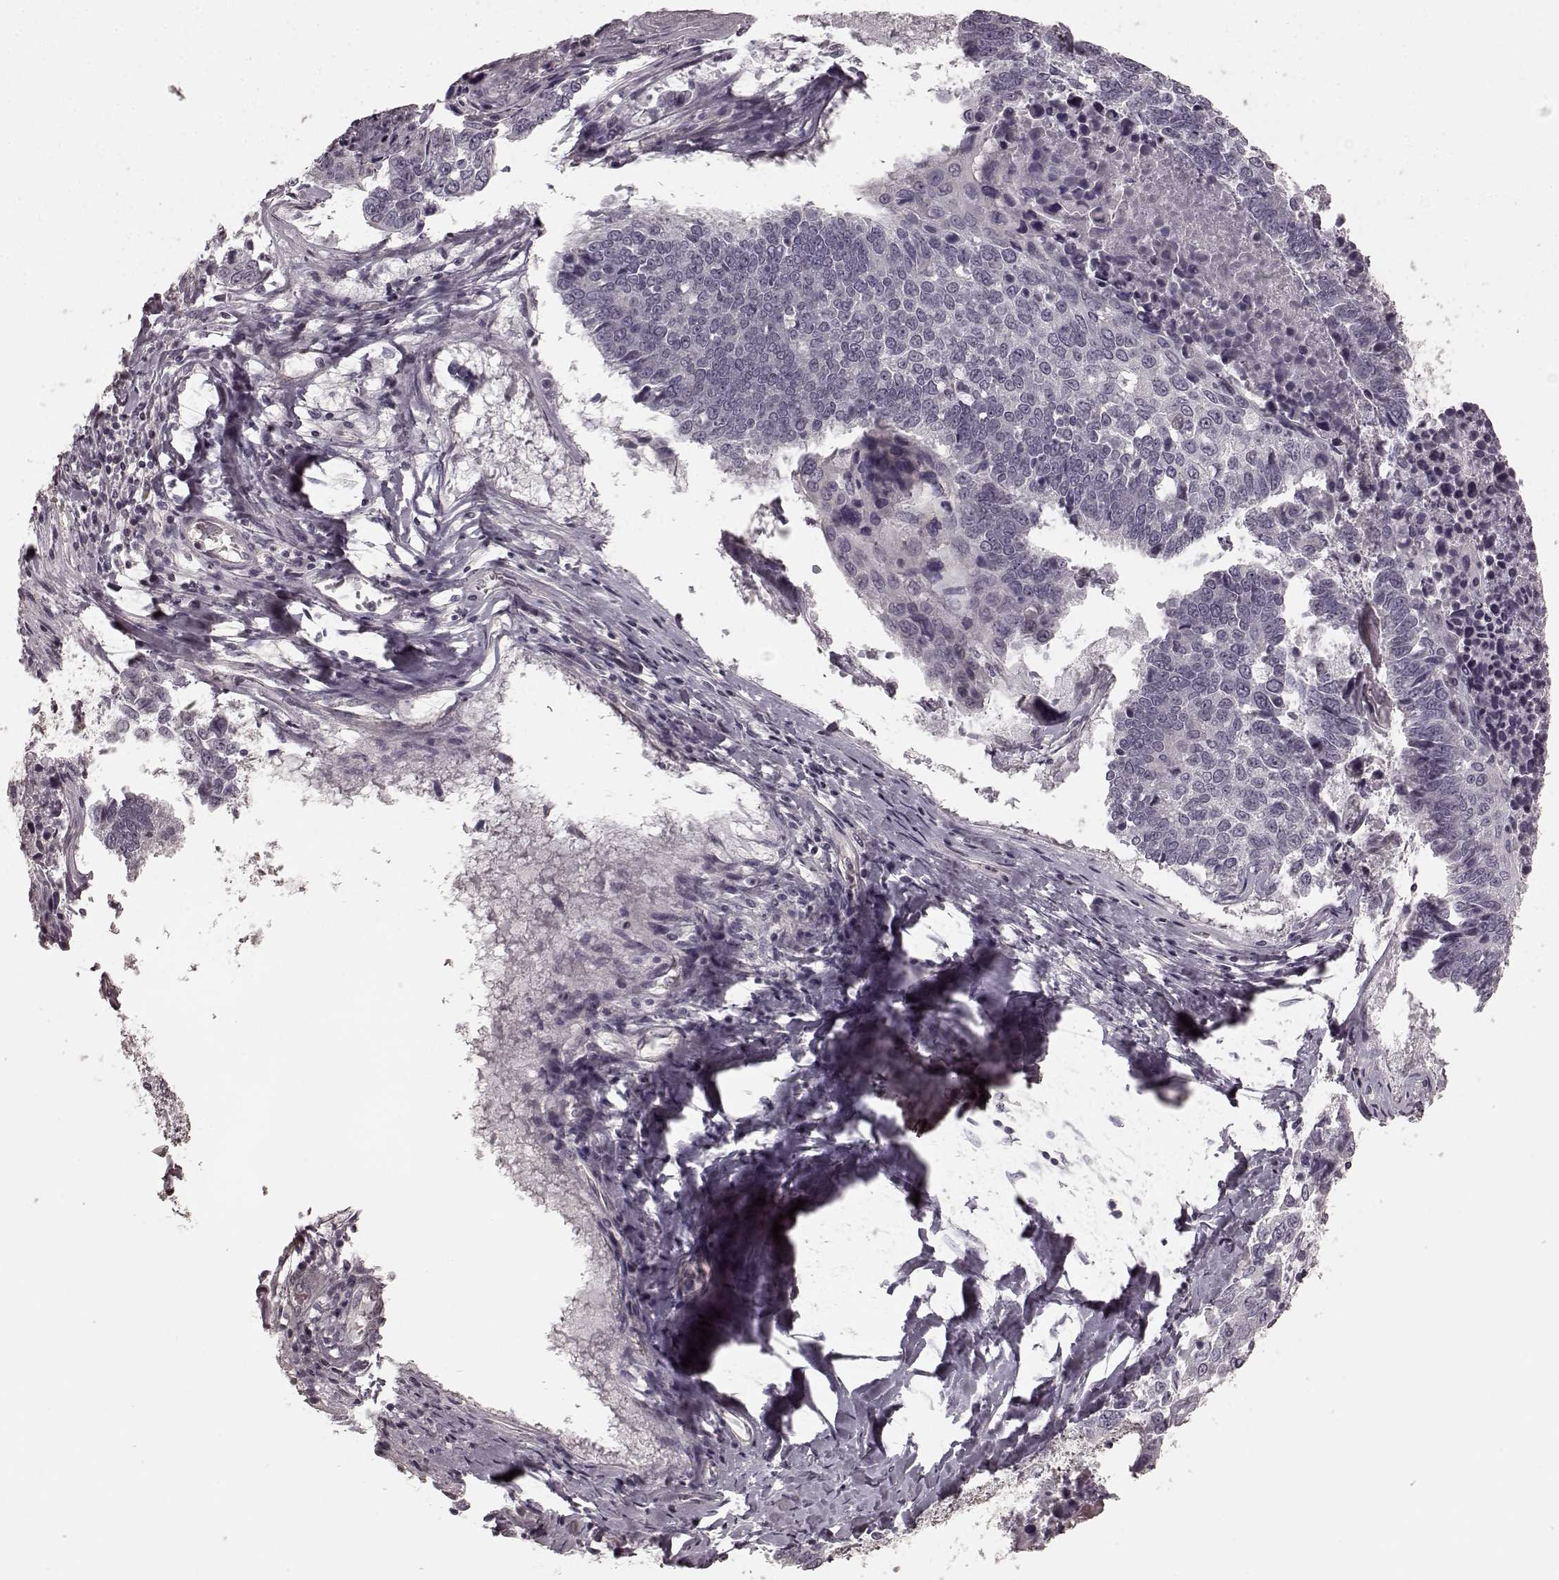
{"staining": {"intensity": "negative", "quantity": "none", "location": "none"}, "tissue": "lung cancer", "cell_type": "Tumor cells", "image_type": "cancer", "snomed": [{"axis": "morphology", "description": "Squamous cell carcinoma, NOS"}, {"axis": "topography", "description": "Lung"}], "caption": "Lung cancer (squamous cell carcinoma) was stained to show a protein in brown. There is no significant positivity in tumor cells. (DAB immunohistochemistry (IHC) with hematoxylin counter stain).", "gene": "PRKCE", "patient": {"sex": "male", "age": 73}}